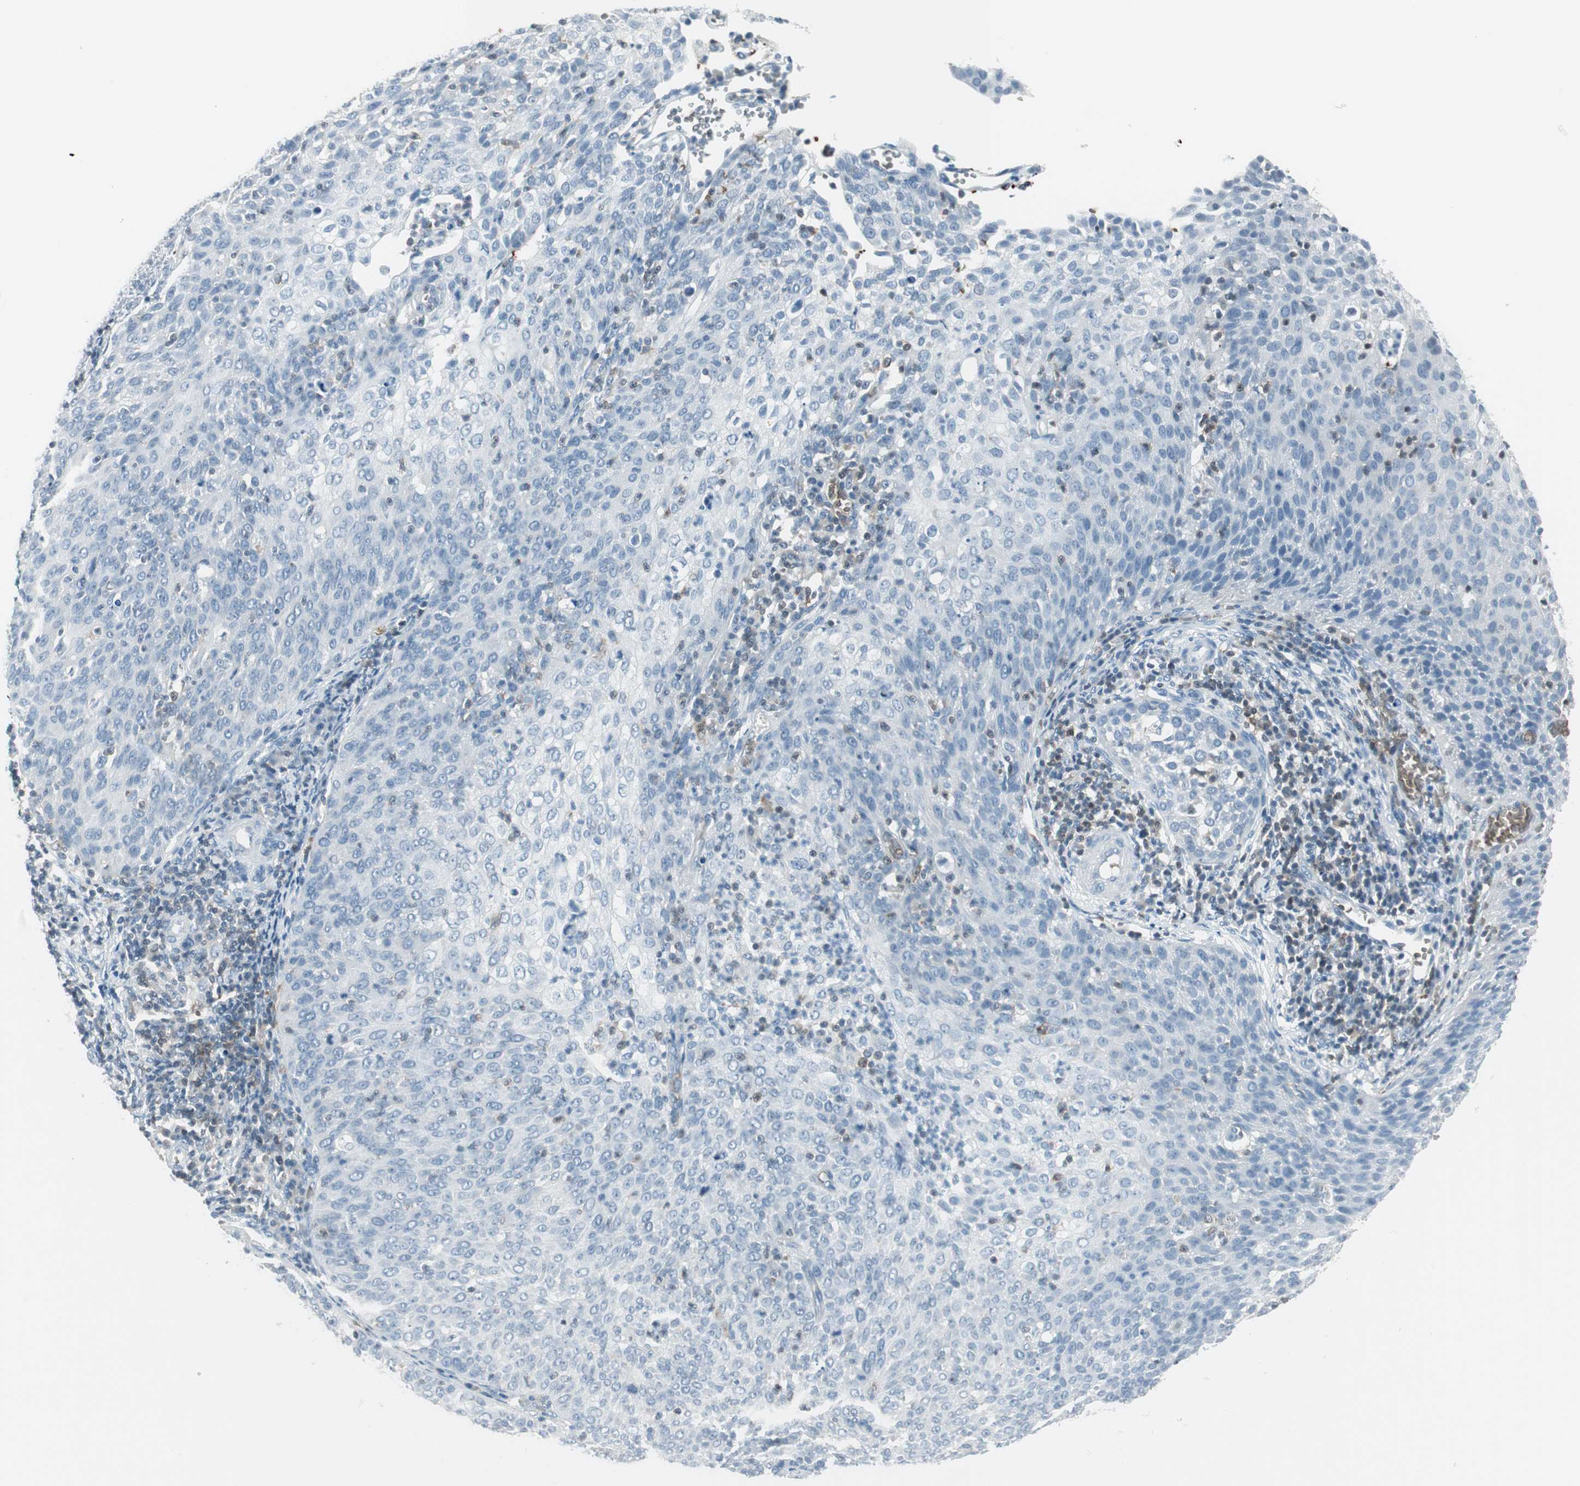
{"staining": {"intensity": "negative", "quantity": "none", "location": "none"}, "tissue": "cervical cancer", "cell_type": "Tumor cells", "image_type": "cancer", "snomed": [{"axis": "morphology", "description": "Squamous cell carcinoma, NOS"}, {"axis": "topography", "description": "Cervix"}], "caption": "Cervical cancer (squamous cell carcinoma) was stained to show a protein in brown. There is no significant positivity in tumor cells.", "gene": "MAP4K1", "patient": {"sex": "female", "age": 38}}